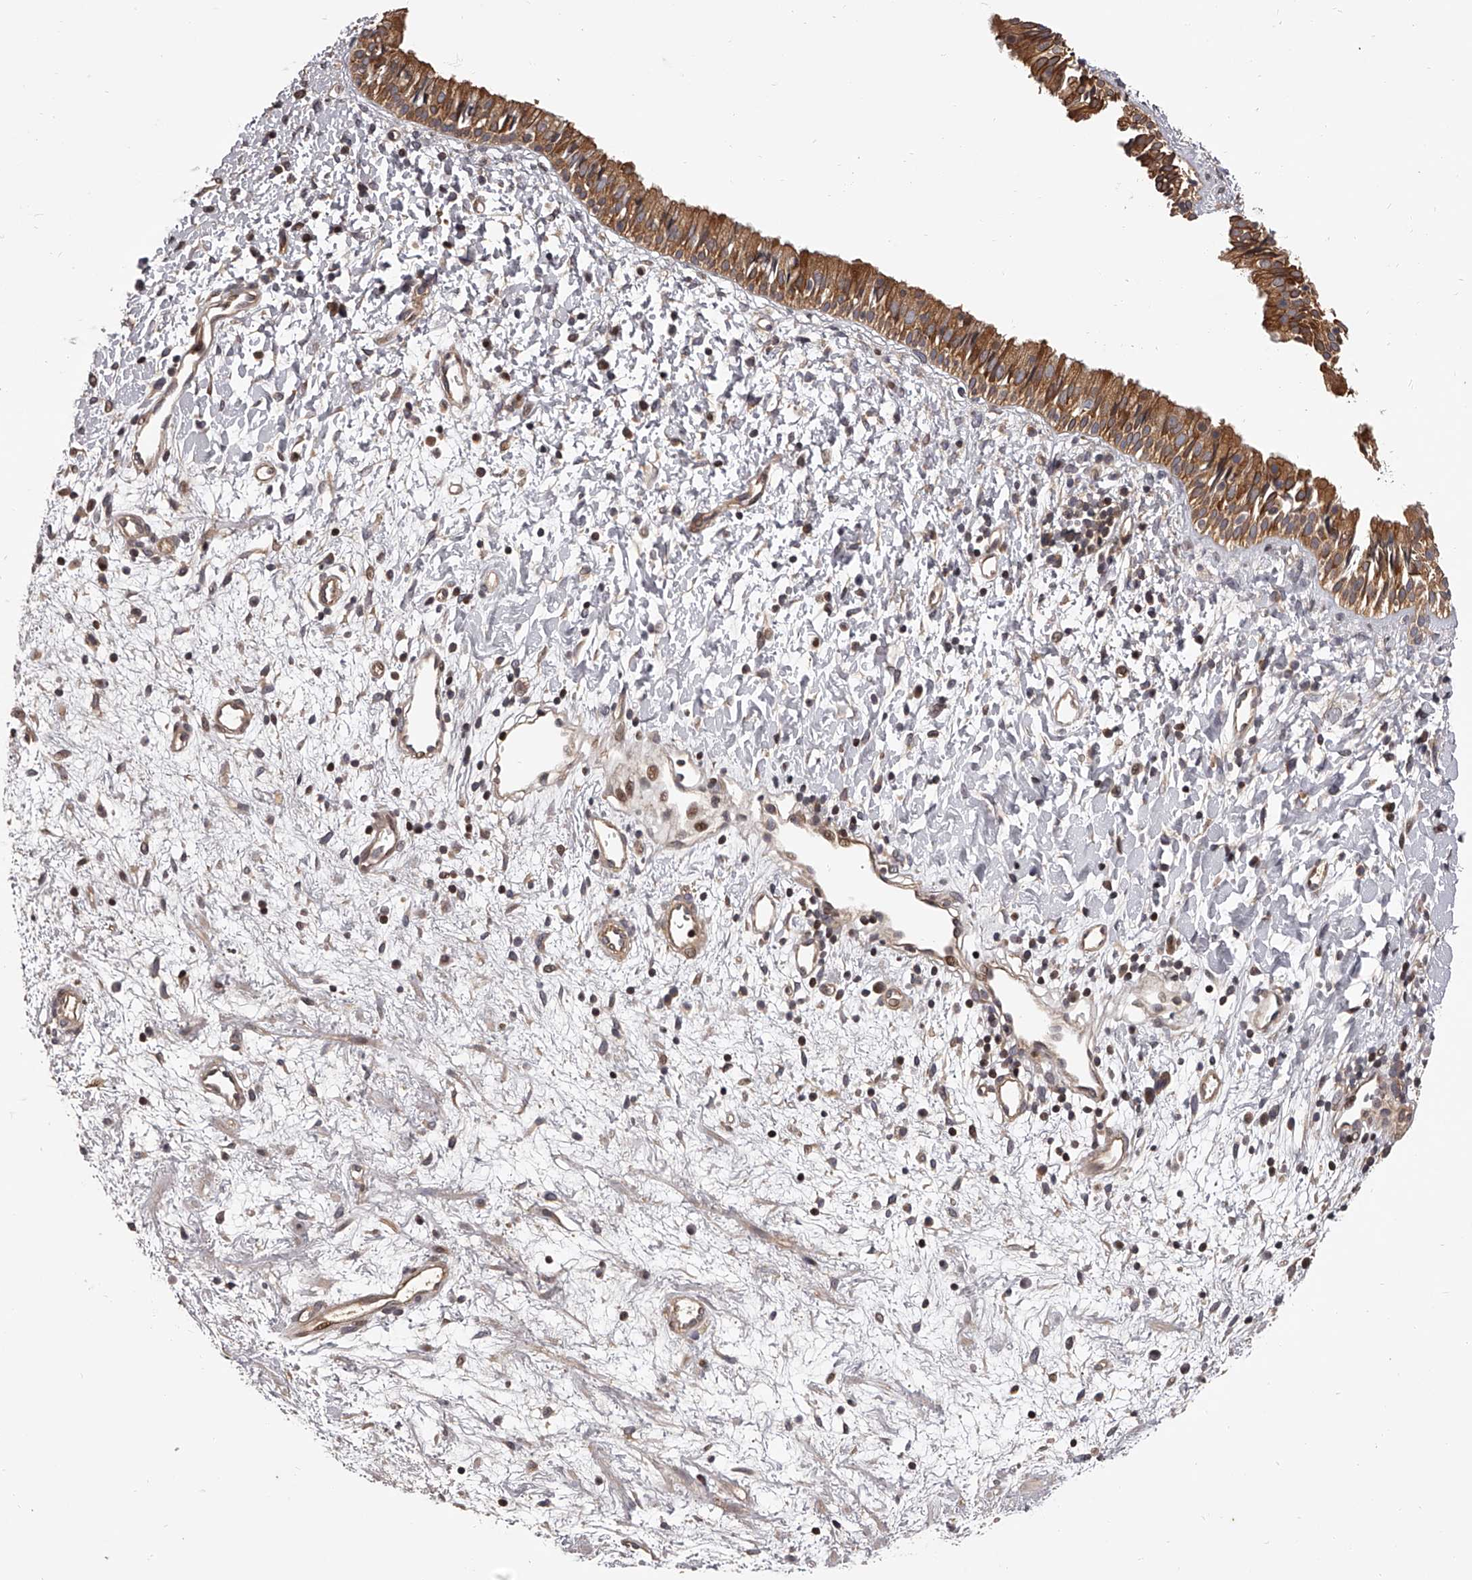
{"staining": {"intensity": "moderate", "quantity": ">75%", "location": "cytoplasmic/membranous"}, "tissue": "nasopharynx", "cell_type": "Respiratory epithelial cells", "image_type": "normal", "snomed": [{"axis": "morphology", "description": "Normal tissue, NOS"}, {"axis": "topography", "description": "Nasopharynx"}], "caption": "Moderate cytoplasmic/membranous protein positivity is appreciated in approximately >75% of respiratory epithelial cells in nasopharynx.", "gene": "PFDN2", "patient": {"sex": "male", "age": 22}}